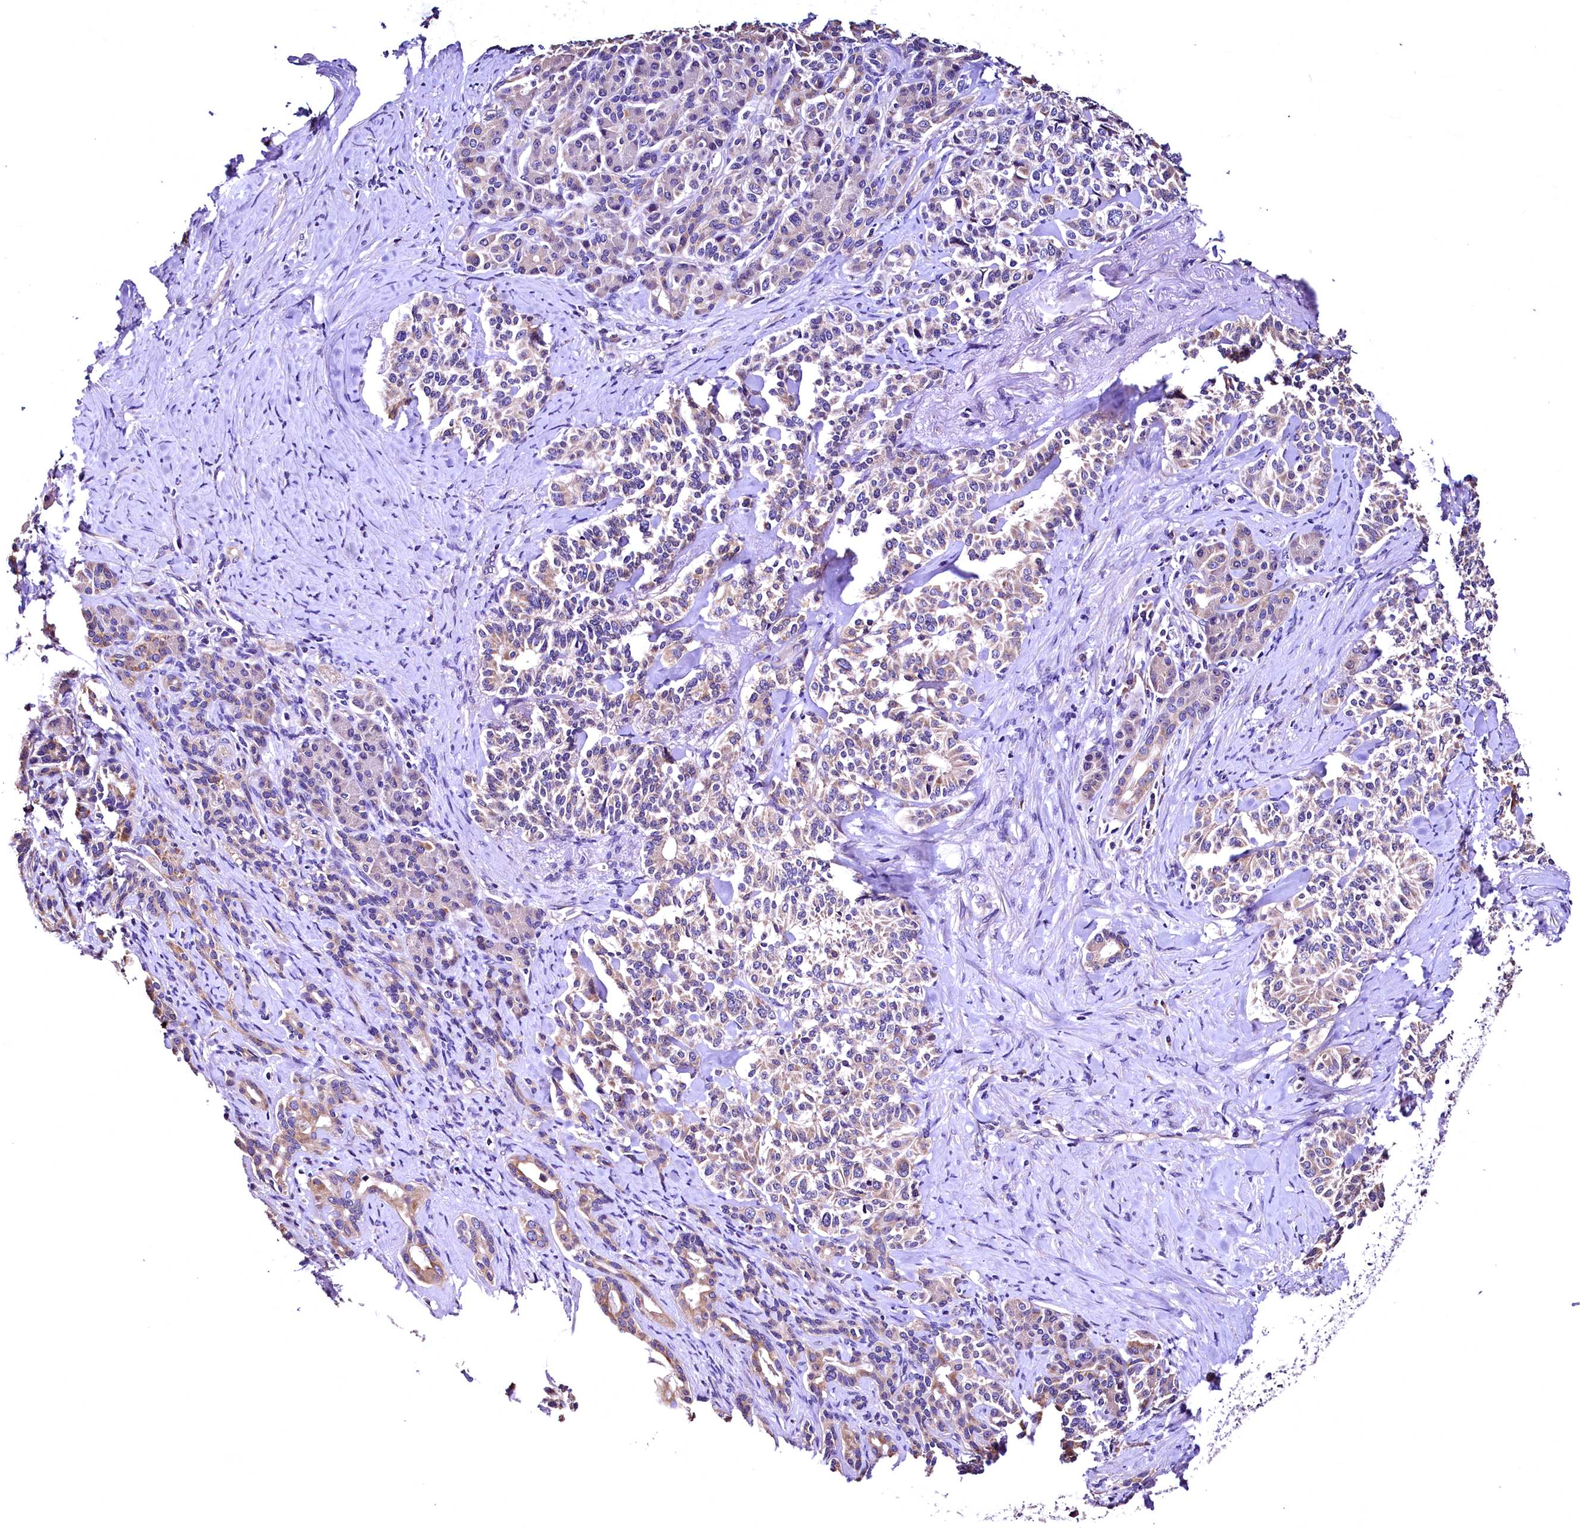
{"staining": {"intensity": "moderate", "quantity": "<25%", "location": "cytoplasmic/membranous"}, "tissue": "pancreatic cancer", "cell_type": "Tumor cells", "image_type": "cancer", "snomed": [{"axis": "morphology", "description": "Adenocarcinoma, NOS"}, {"axis": "topography", "description": "Pancreas"}], "caption": "Pancreatic adenocarcinoma stained with a brown dye demonstrates moderate cytoplasmic/membranous positive positivity in approximately <25% of tumor cells.", "gene": "LRSAM1", "patient": {"sex": "female", "age": 74}}